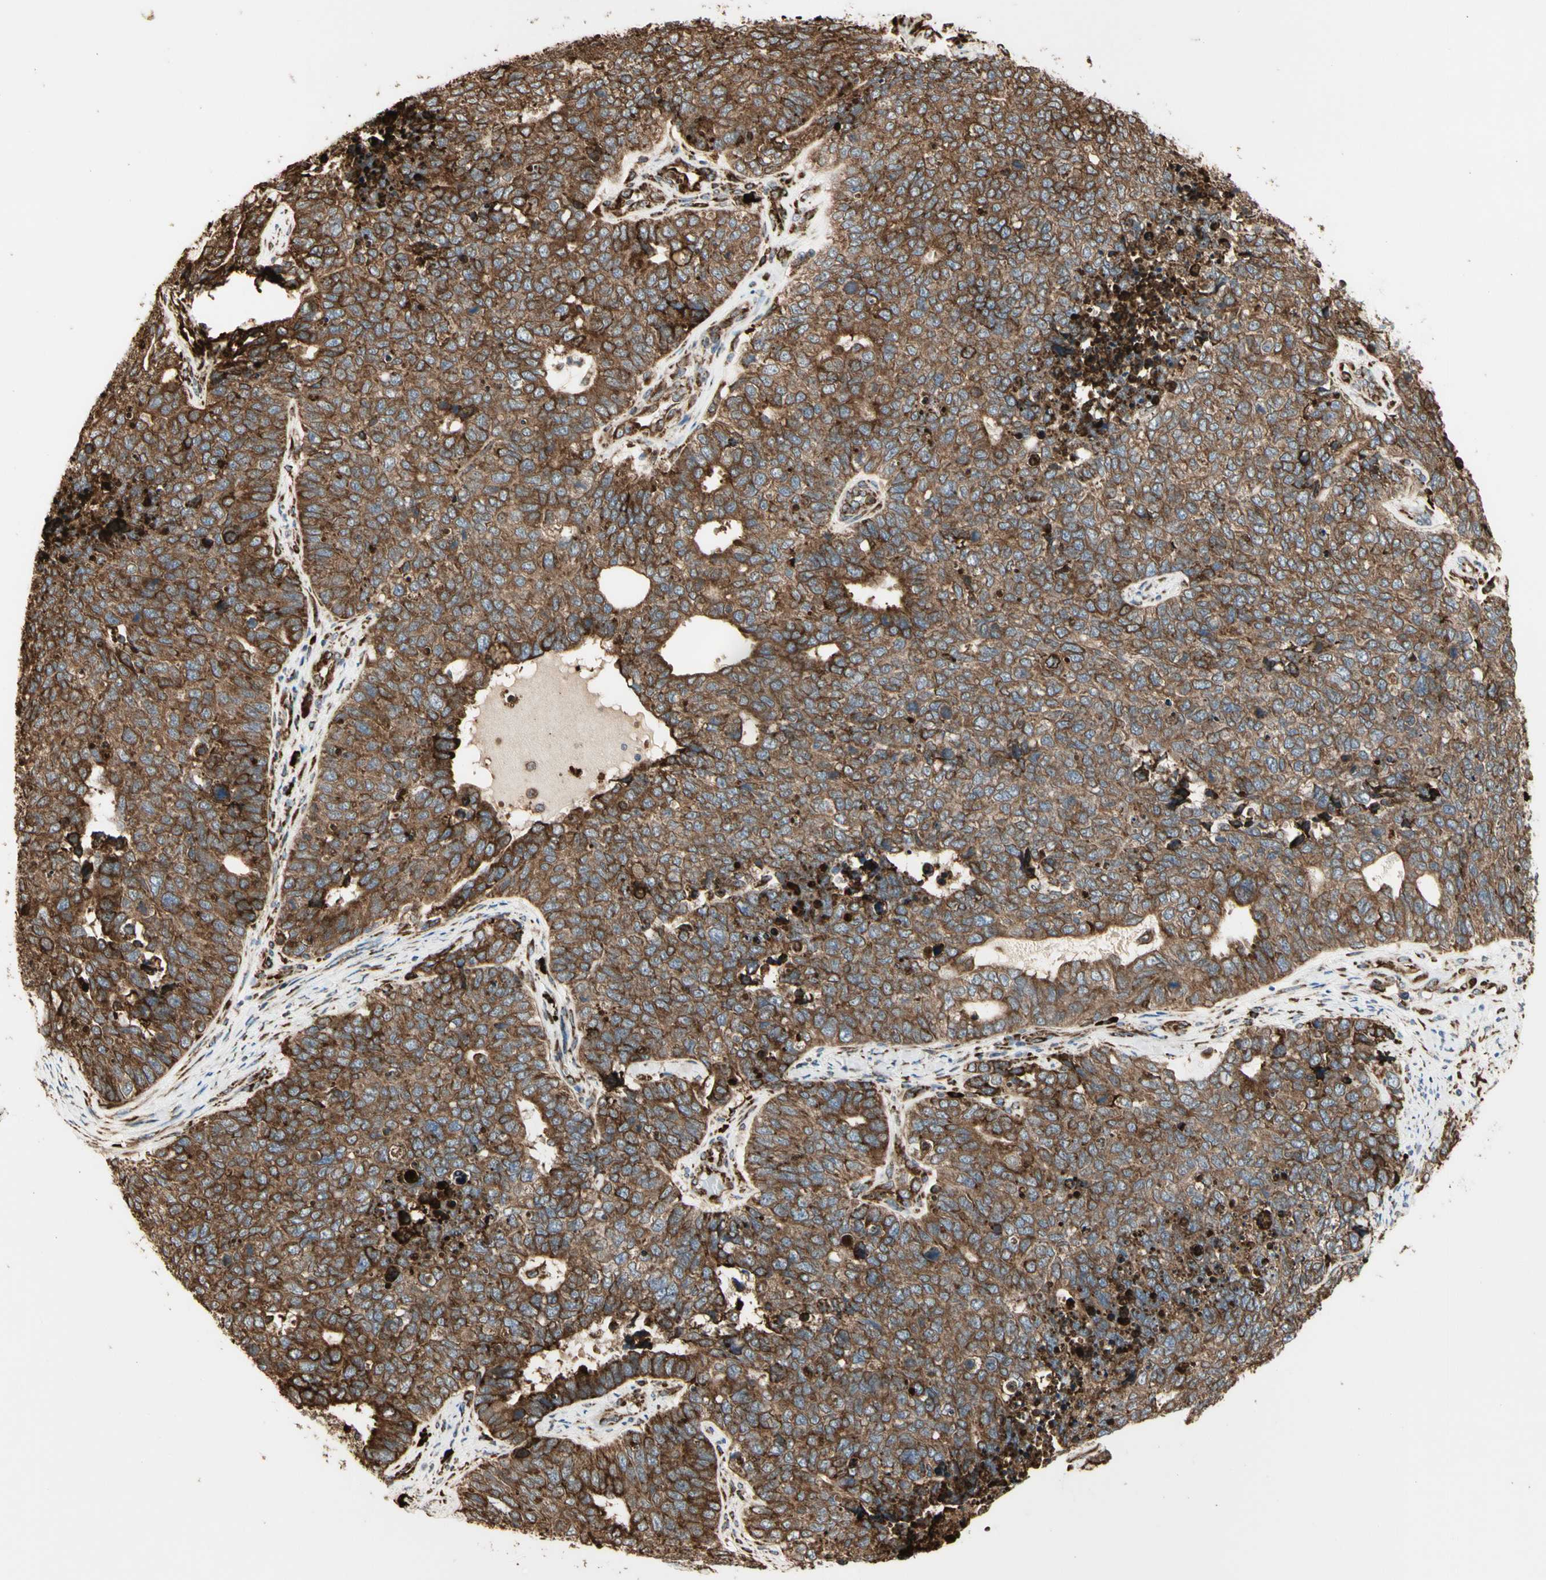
{"staining": {"intensity": "strong", "quantity": ">75%", "location": "cytoplasmic/membranous"}, "tissue": "cervical cancer", "cell_type": "Tumor cells", "image_type": "cancer", "snomed": [{"axis": "morphology", "description": "Squamous cell carcinoma, NOS"}, {"axis": "topography", "description": "Cervix"}], "caption": "A high-resolution image shows immunohistochemistry staining of cervical cancer, which shows strong cytoplasmic/membranous staining in approximately >75% of tumor cells.", "gene": "HSP90B1", "patient": {"sex": "female", "age": 63}}